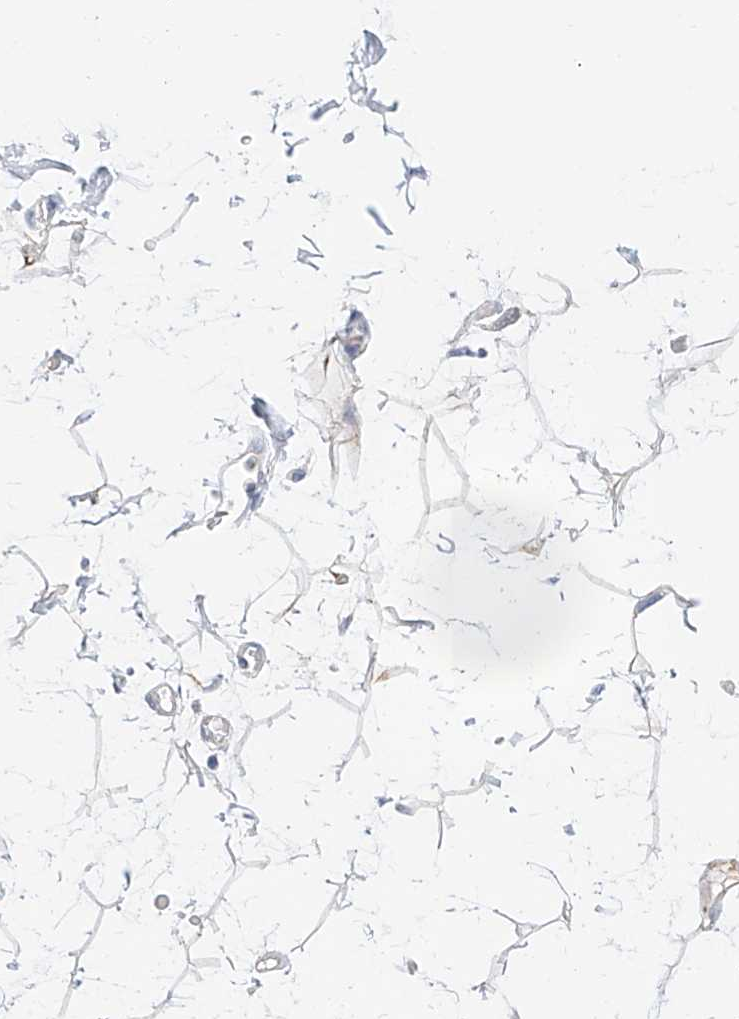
{"staining": {"intensity": "negative", "quantity": "none", "location": "none"}, "tissue": "adipose tissue", "cell_type": "Adipocytes", "image_type": "normal", "snomed": [{"axis": "morphology", "description": "Normal tissue, NOS"}, {"axis": "topography", "description": "Soft tissue"}], "caption": "A histopathology image of human adipose tissue is negative for staining in adipocytes. (Brightfield microscopy of DAB IHC at high magnification).", "gene": "SBSPON", "patient": {"sex": "male", "age": 72}}